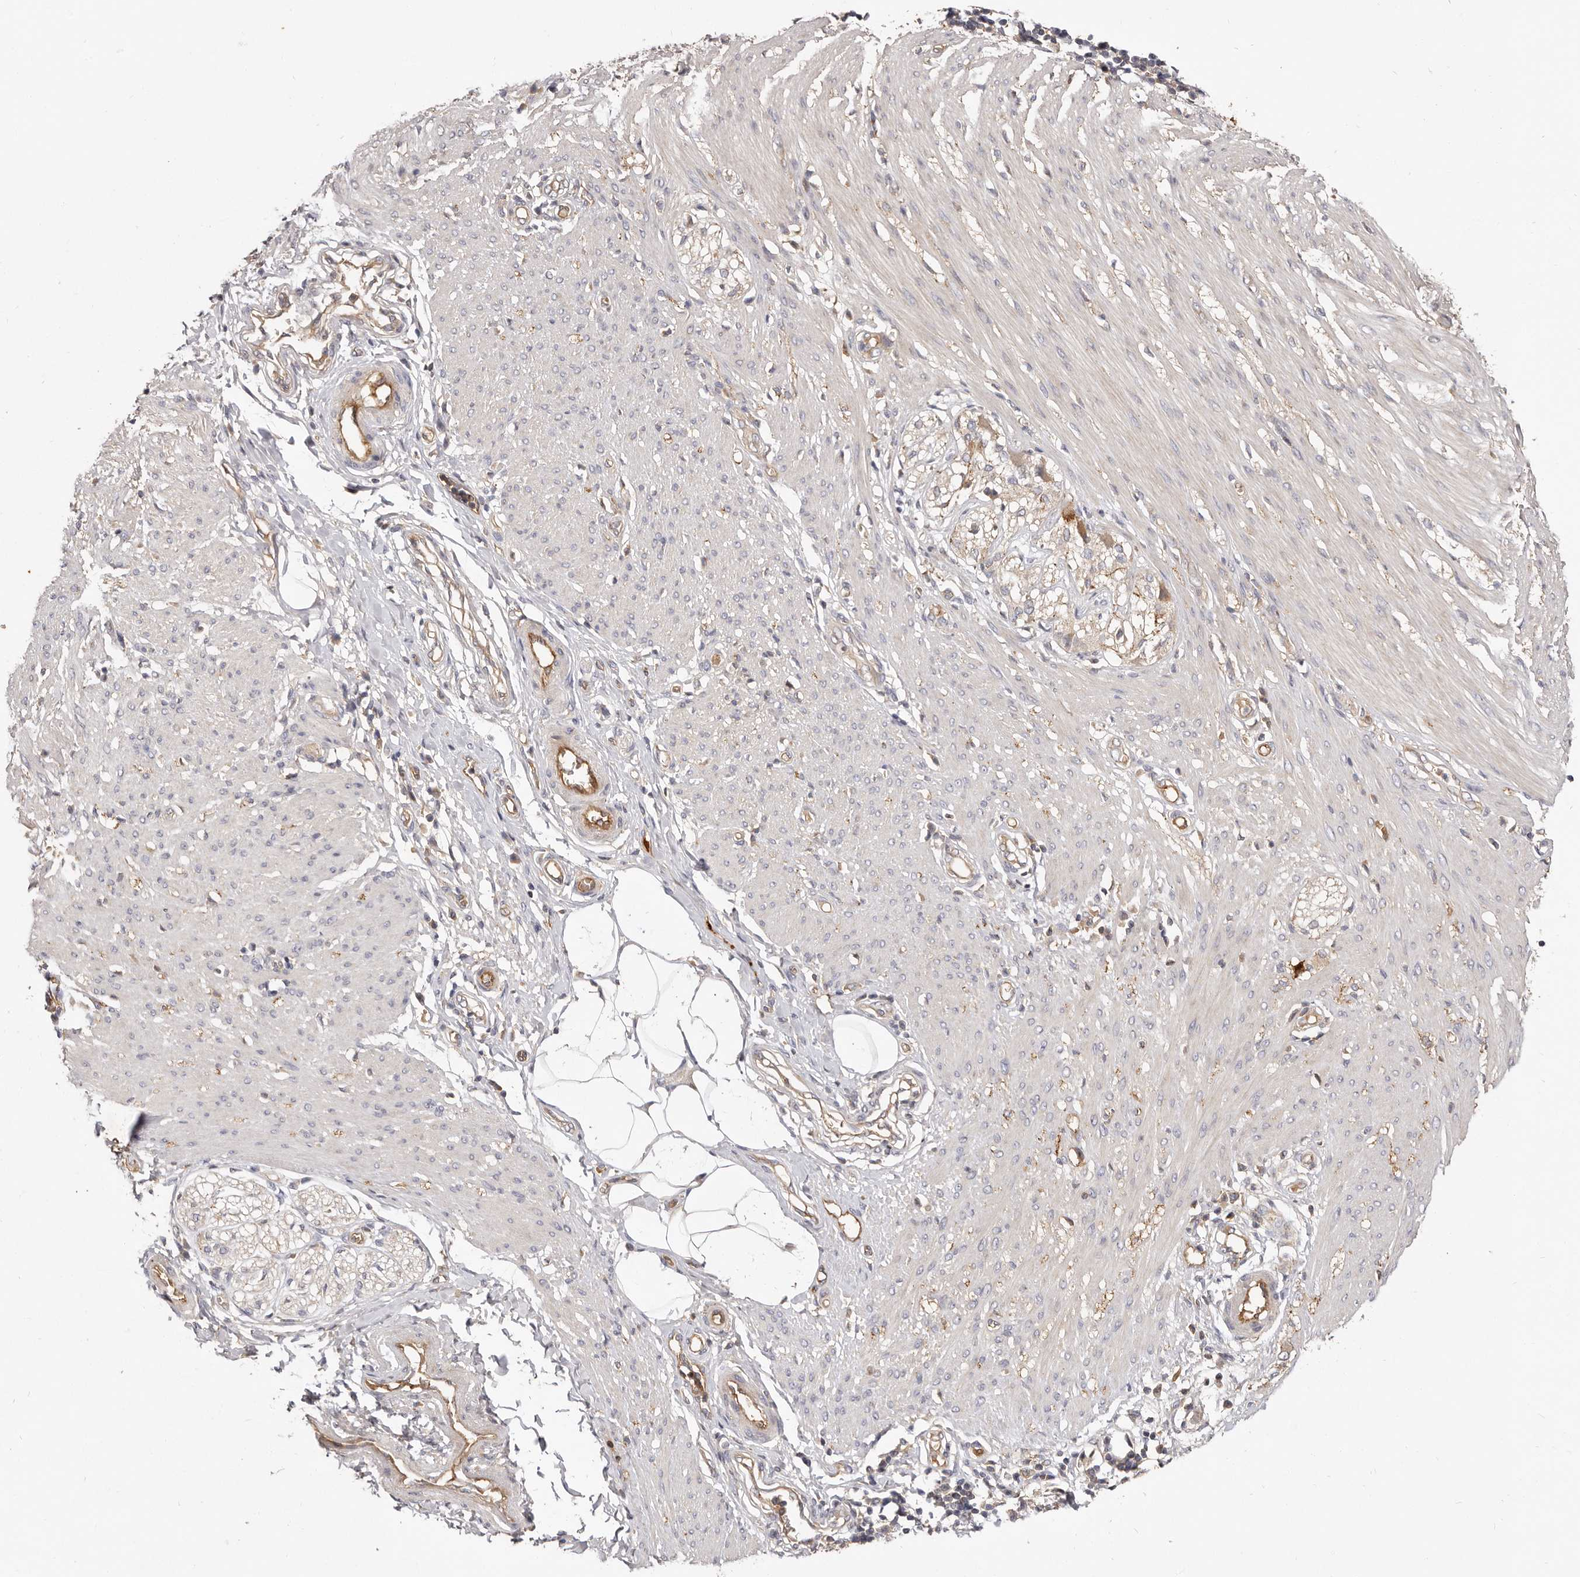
{"staining": {"intensity": "negative", "quantity": "none", "location": "none"}, "tissue": "smooth muscle", "cell_type": "Smooth muscle cells", "image_type": "normal", "snomed": [{"axis": "morphology", "description": "Normal tissue, NOS"}, {"axis": "morphology", "description": "Adenocarcinoma, NOS"}, {"axis": "topography", "description": "Colon"}, {"axis": "topography", "description": "Peripheral nerve tissue"}], "caption": "Immunohistochemistry image of normal smooth muscle stained for a protein (brown), which demonstrates no expression in smooth muscle cells.", "gene": "ADAMTS9", "patient": {"sex": "male", "age": 14}}